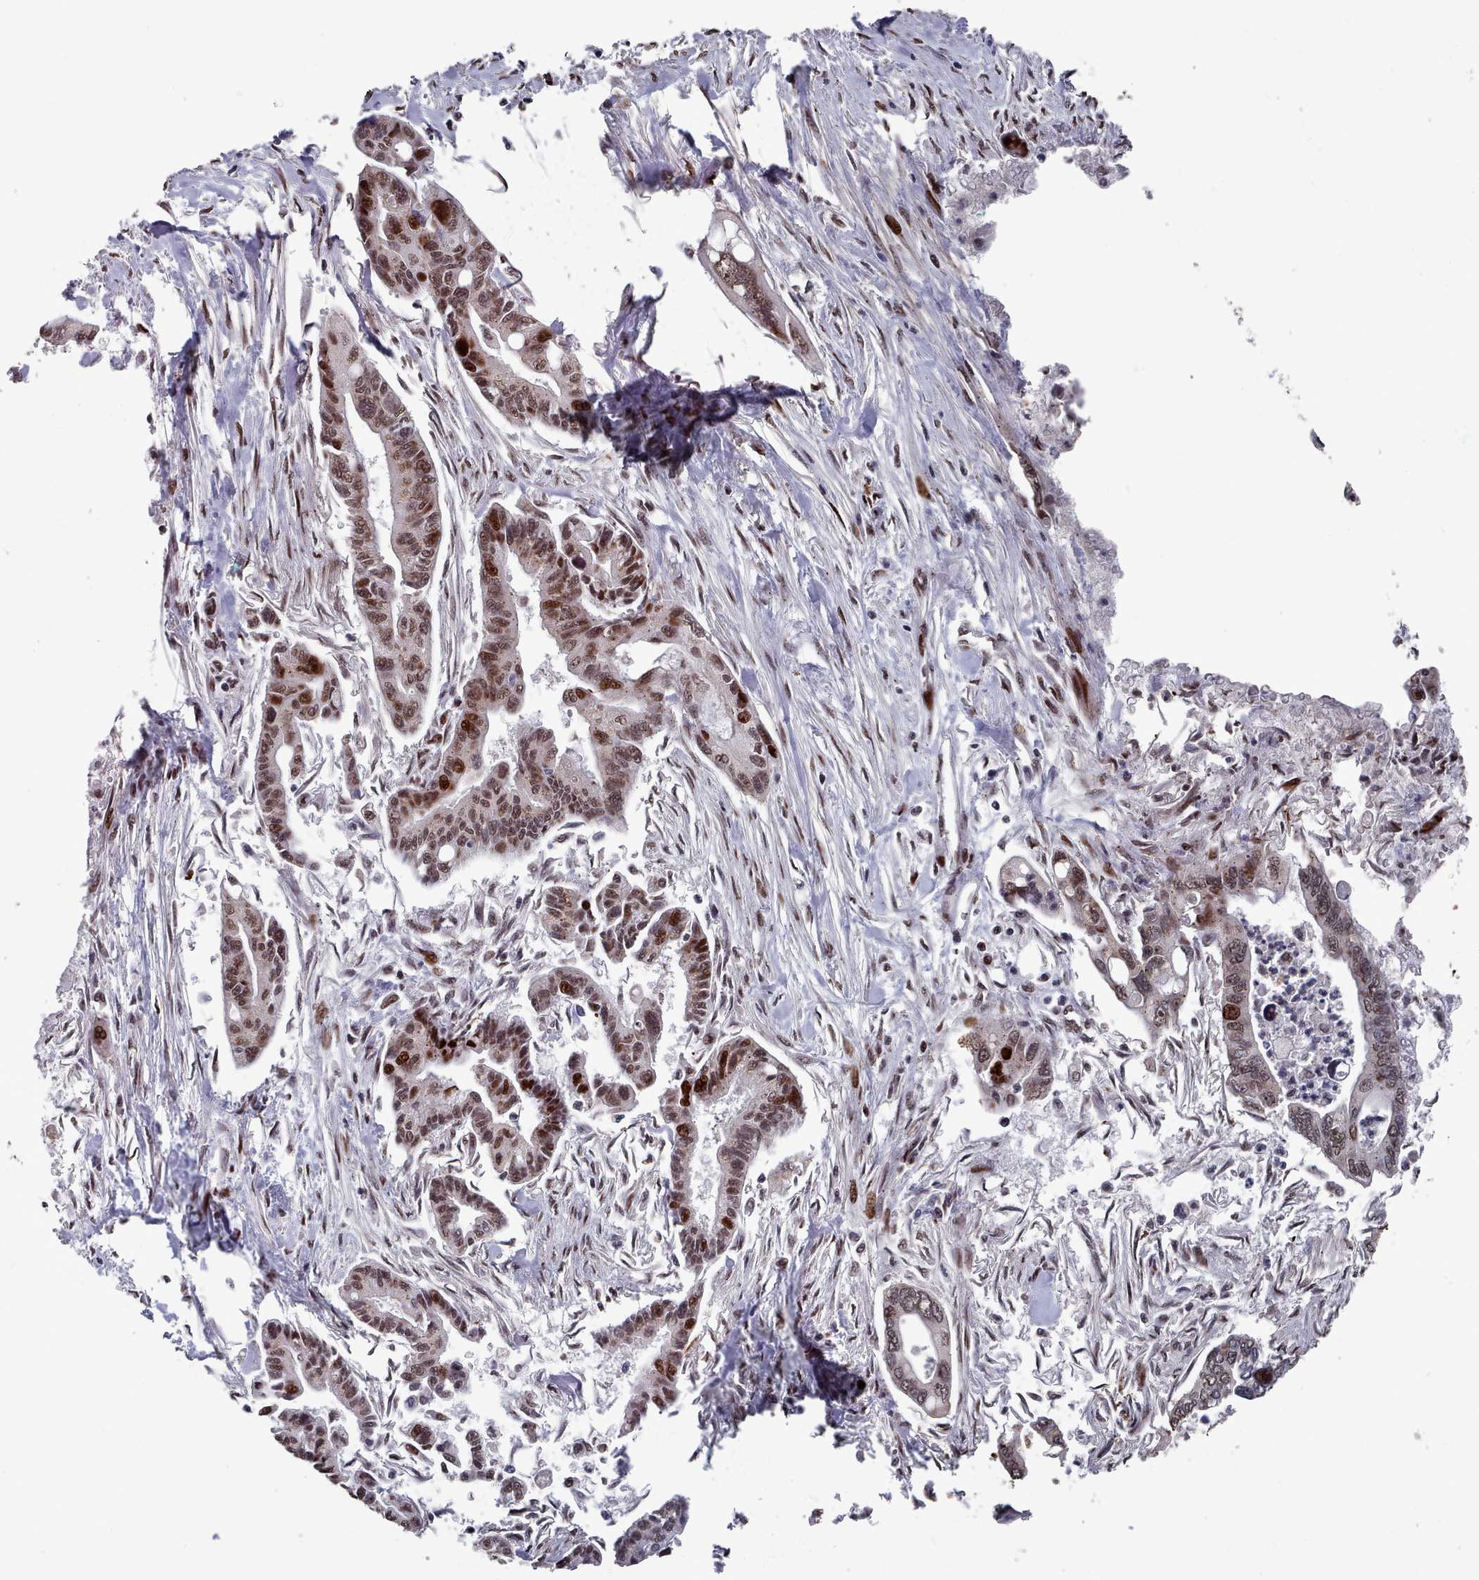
{"staining": {"intensity": "moderate", "quantity": ">75%", "location": "cytoplasmic/membranous,nuclear"}, "tissue": "pancreatic cancer", "cell_type": "Tumor cells", "image_type": "cancer", "snomed": [{"axis": "morphology", "description": "Adenocarcinoma, NOS"}, {"axis": "topography", "description": "Pancreas"}], "caption": "Immunohistochemical staining of human pancreatic adenocarcinoma displays moderate cytoplasmic/membranous and nuclear protein positivity in approximately >75% of tumor cells.", "gene": "PNRC2", "patient": {"sex": "male", "age": 70}}